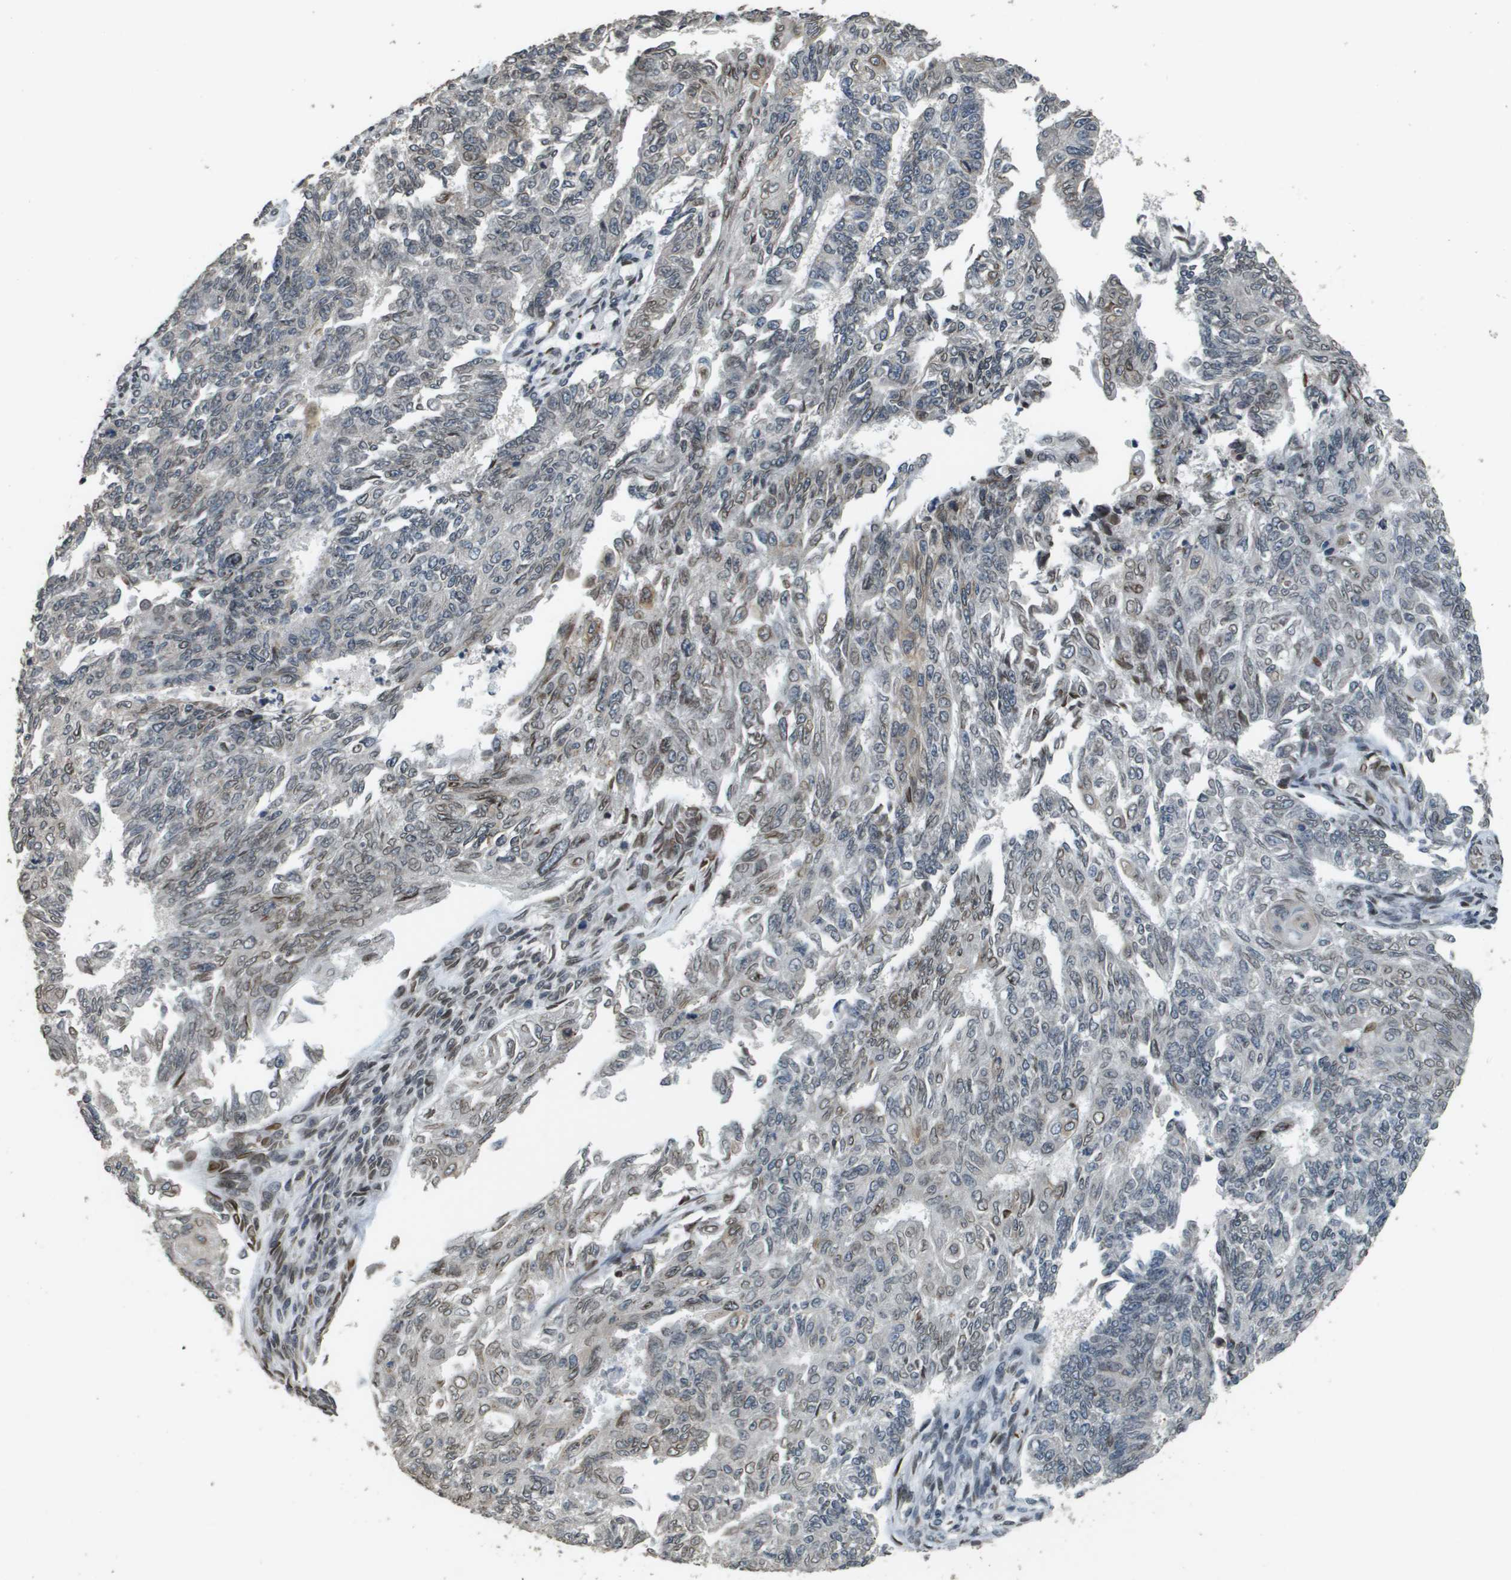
{"staining": {"intensity": "weak", "quantity": "25%-75%", "location": "nuclear"}, "tissue": "endometrial cancer", "cell_type": "Tumor cells", "image_type": "cancer", "snomed": [{"axis": "morphology", "description": "Adenocarcinoma, NOS"}, {"axis": "topography", "description": "Endometrium"}], "caption": "Endometrial cancer stained with immunohistochemistry (IHC) reveals weak nuclear staining in approximately 25%-75% of tumor cells.", "gene": "FANCC", "patient": {"sex": "female", "age": 32}}